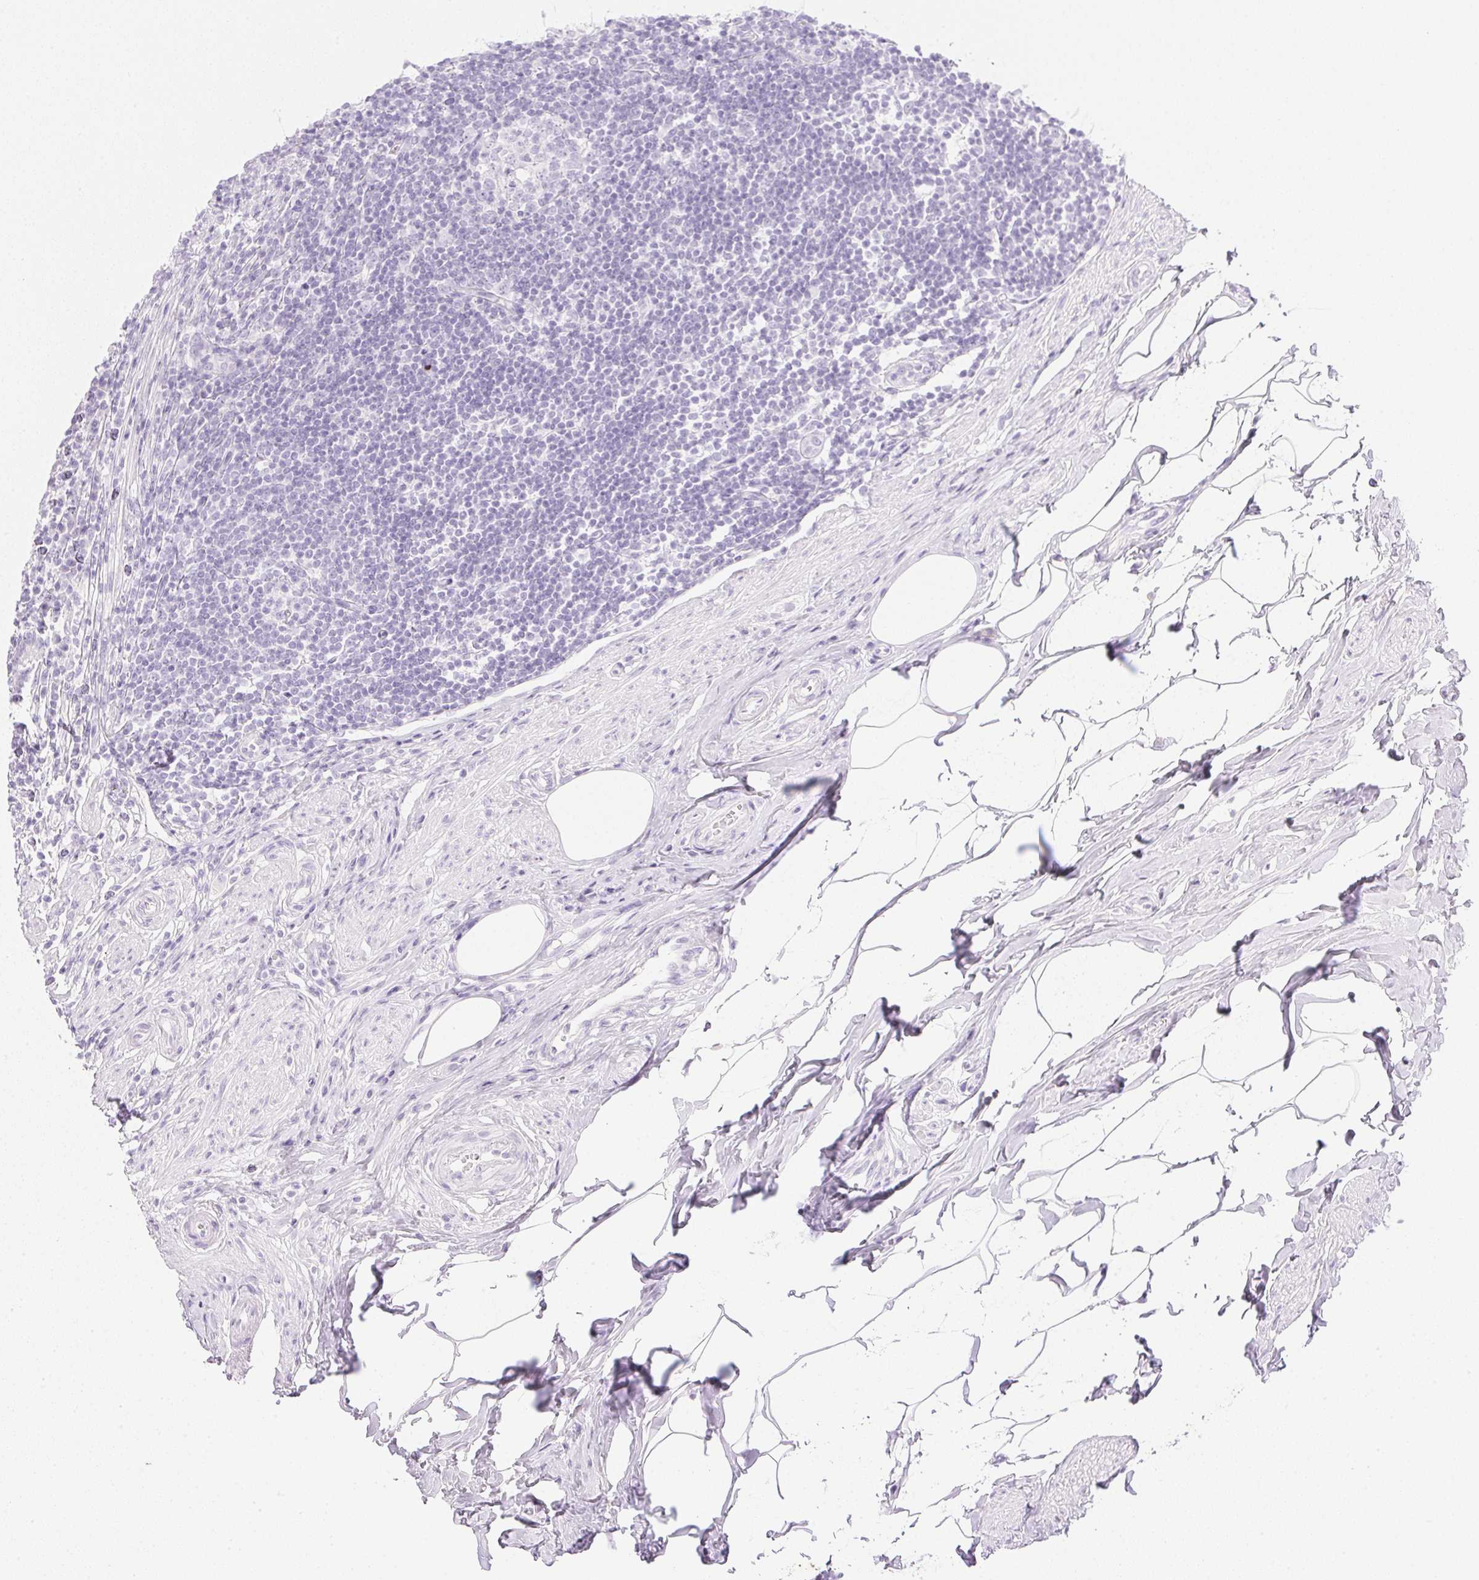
{"staining": {"intensity": "negative", "quantity": "none", "location": "none"}, "tissue": "appendix", "cell_type": "Glandular cells", "image_type": "normal", "snomed": [{"axis": "morphology", "description": "Normal tissue, NOS"}, {"axis": "topography", "description": "Appendix"}], "caption": "DAB (3,3'-diaminobenzidine) immunohistochemical staining of unremarkable appendix reveals no significant expression in glandular cells.", "gene": "CPB1", "patient": {"sex": "female", "age": 56}}